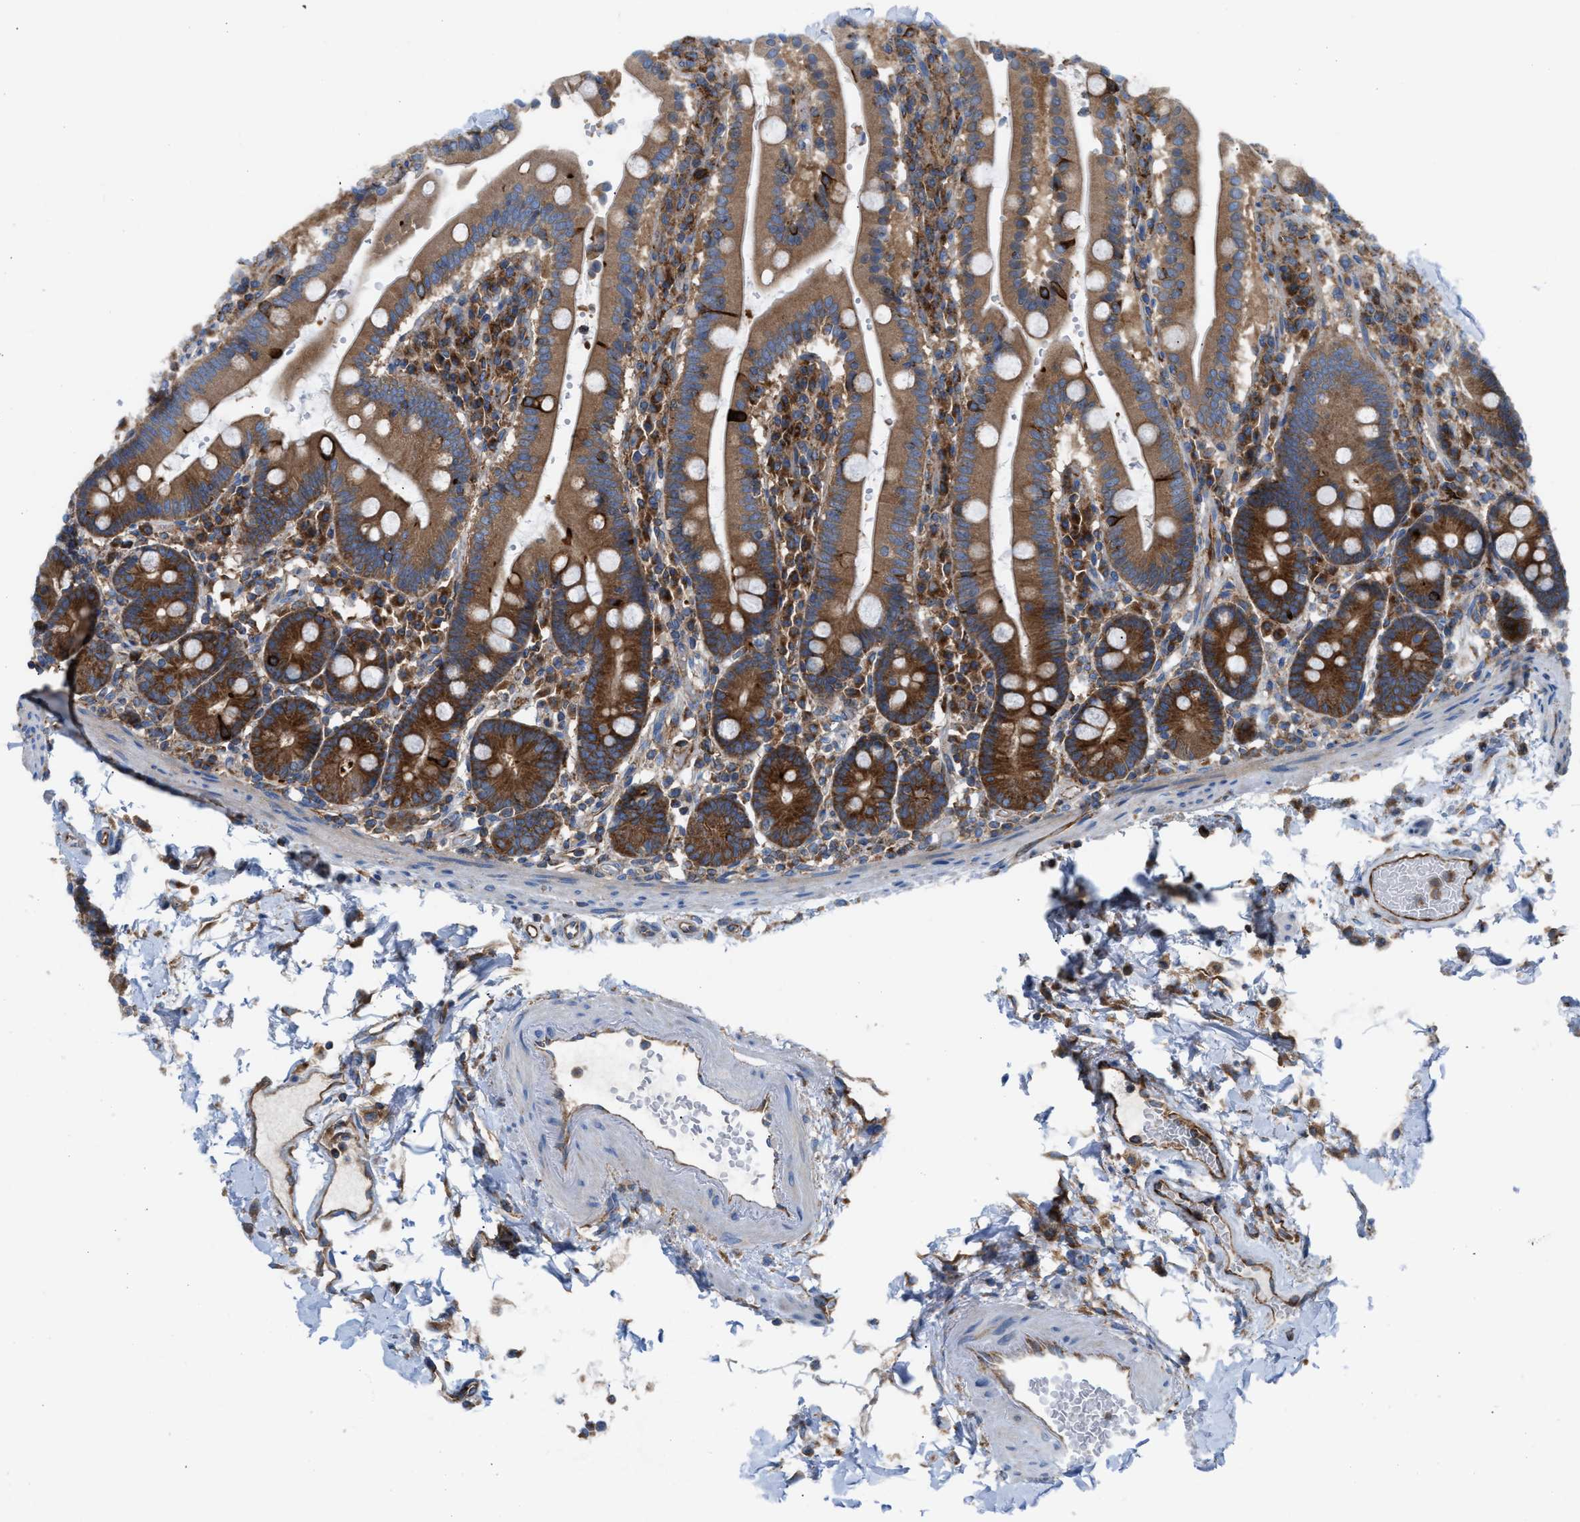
{"staining": {"intensity": "strong", "quantity": ">75%", "location": "cytoplasmic/membranous"}, "tissue": "duodenum", "cell_type": "Glandular cells", "image_type": "normal", "snomed": [{"axis": "morphology", "description": "Normal tissue, NOS"}, {"axis": "topography", "description": "Small intestine, NOS"}], "caption": "An immunohistochemistry histopathology image of normal tissue is shown. Protein staining in brown labels strong cytoplasmic/membranous positivity in duodenum within glandular cells. (DAB (3,3'-diaminobenzidine) = brown stain, brightfield microscopy at high magnification).", "gene": "TBC1D15", "patient": {"sex": "female", "age": 71}}